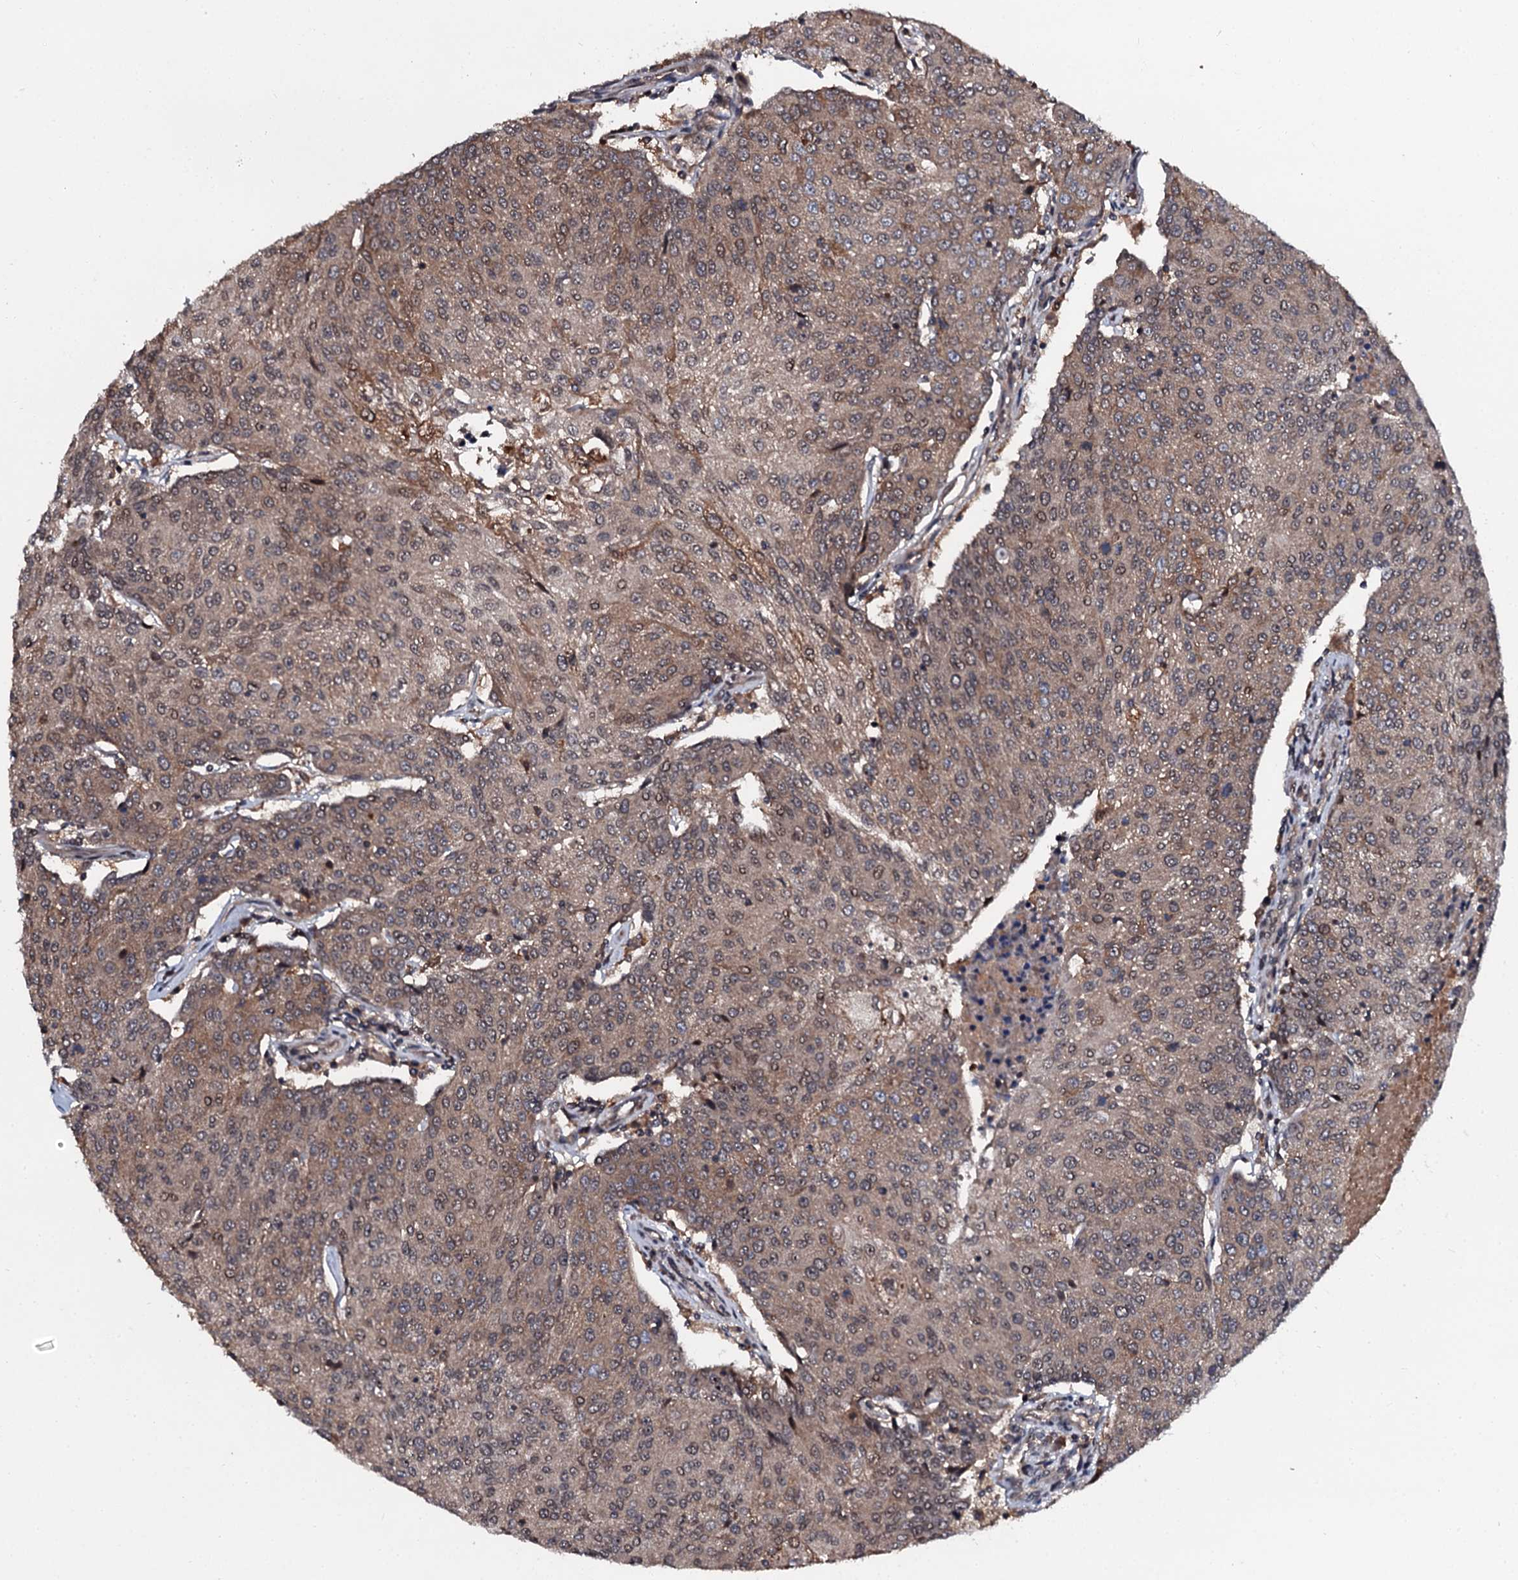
{"staining": {"intensity": "weak", "quantity": ">75%", "location": "cytoplasmic/membranous"}, "tissue": "urothelial cancer", "cell_type": "Tumor cells", "image_type": "cancer", "snomed": [{"axis": "morphology", "description": "Urothelial carcinoma, High grade"}, {"axis": "topography", "description": "Urinary bladder"}], "caption": "IHC of human urothelial cancer displays low levels of weak cytoplasmic/membranous positivity in approximately >75% of tumor cells. (Stains: DAB in brown, nuclei in blue, Microscopy: brightfield microscopy at high magnification).", "gene": "N4BP1", "patient": {"sex": "female", "age": 85}}